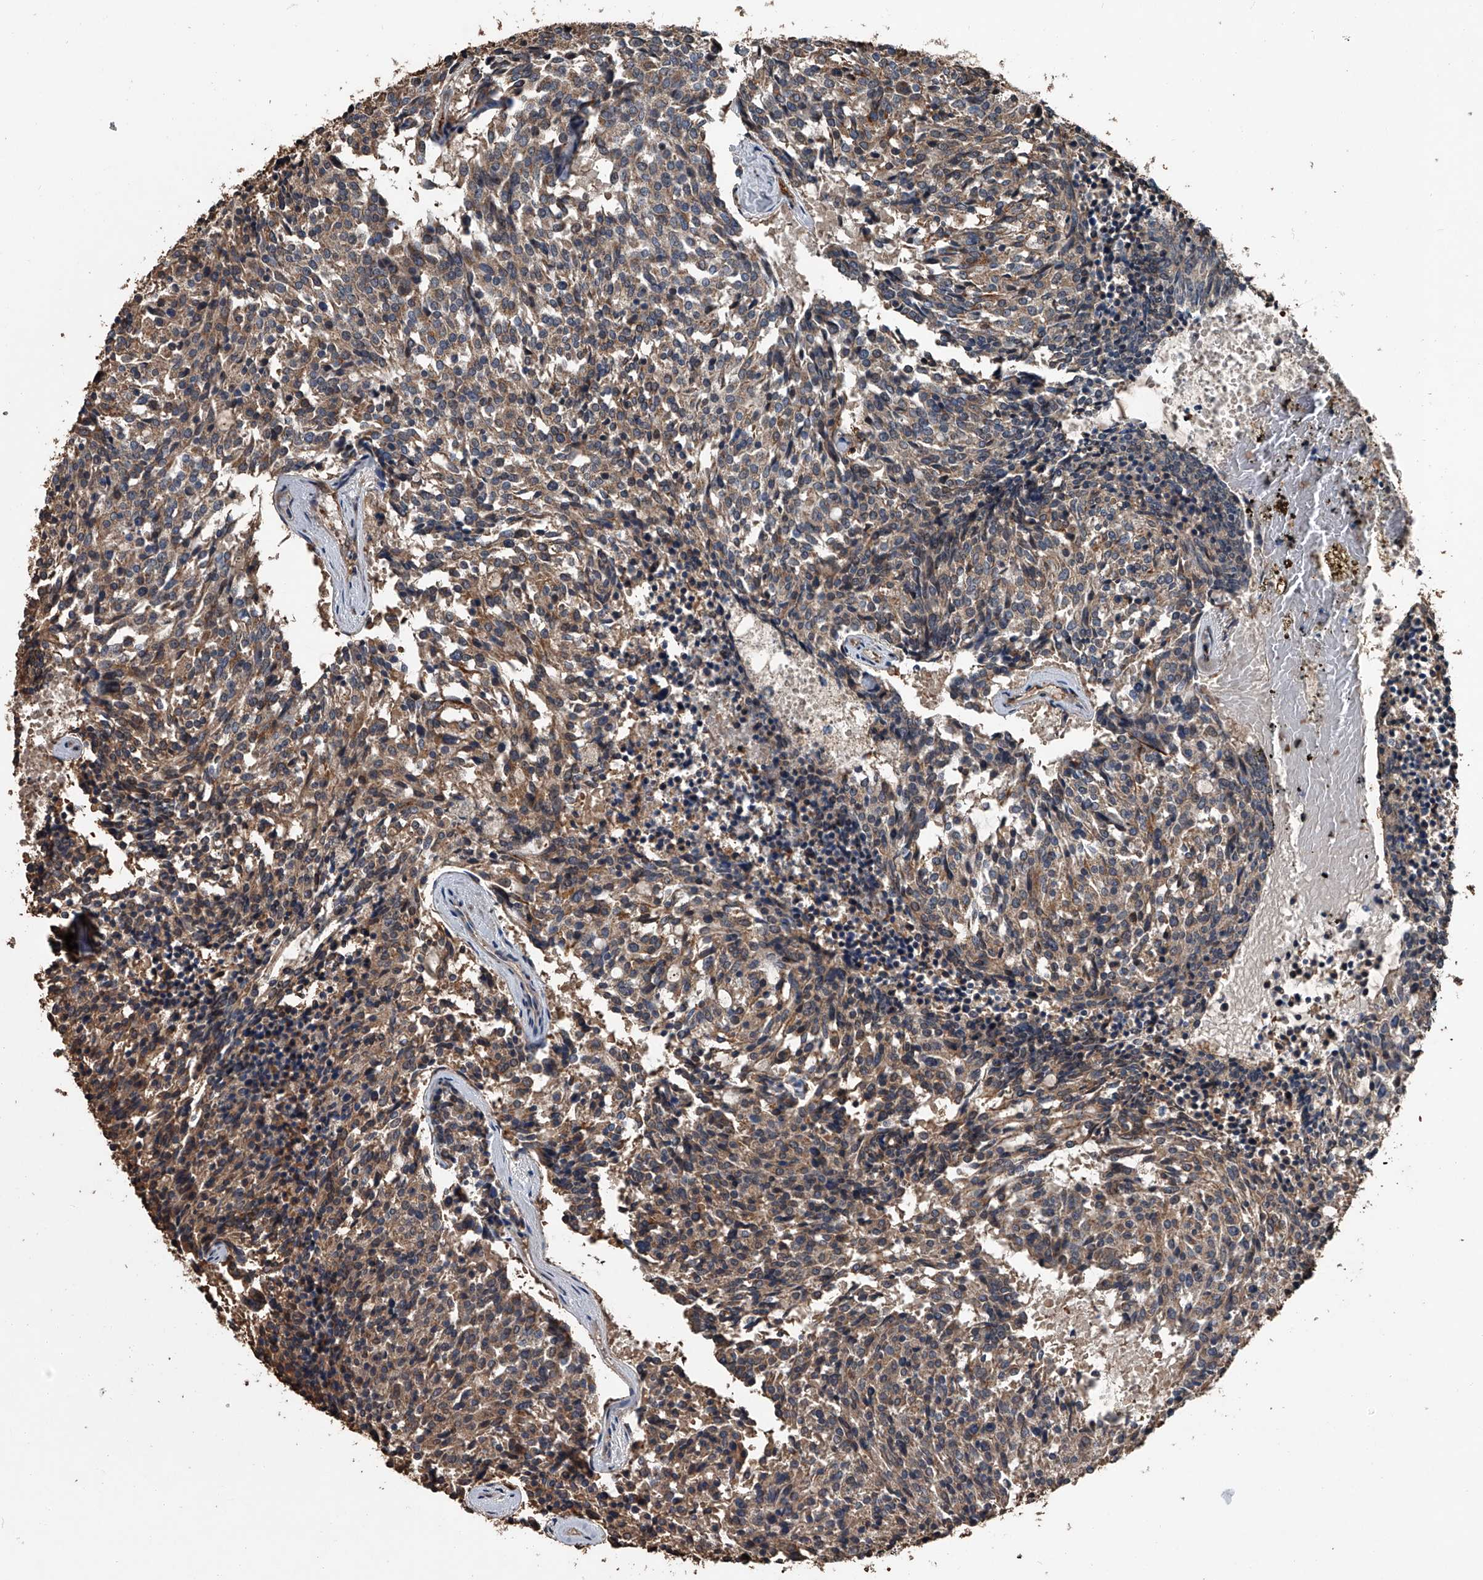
{"staining": {"intensity": "moderate", "quantity": ">75%", "location": "cytoplasmic/membranous"}, "tissue": "carcinoid", "cell_type": "Tumor cells", "image_type": "cancer", "snomed": [{"axis": "morphology", "description": "Carcinoid, malignant, NOS"}, {"axis": "topography", "description": "Pancreas"}], "caption": "DAB immunohistochemical staining of carcinoid (malignant) demonstrates moderate cytoplasmic/membranous protein expression in approximately >75% of tumor cells.", "gene": "LDLRAD2", "patient": {"sex": "female", "age": 54}}